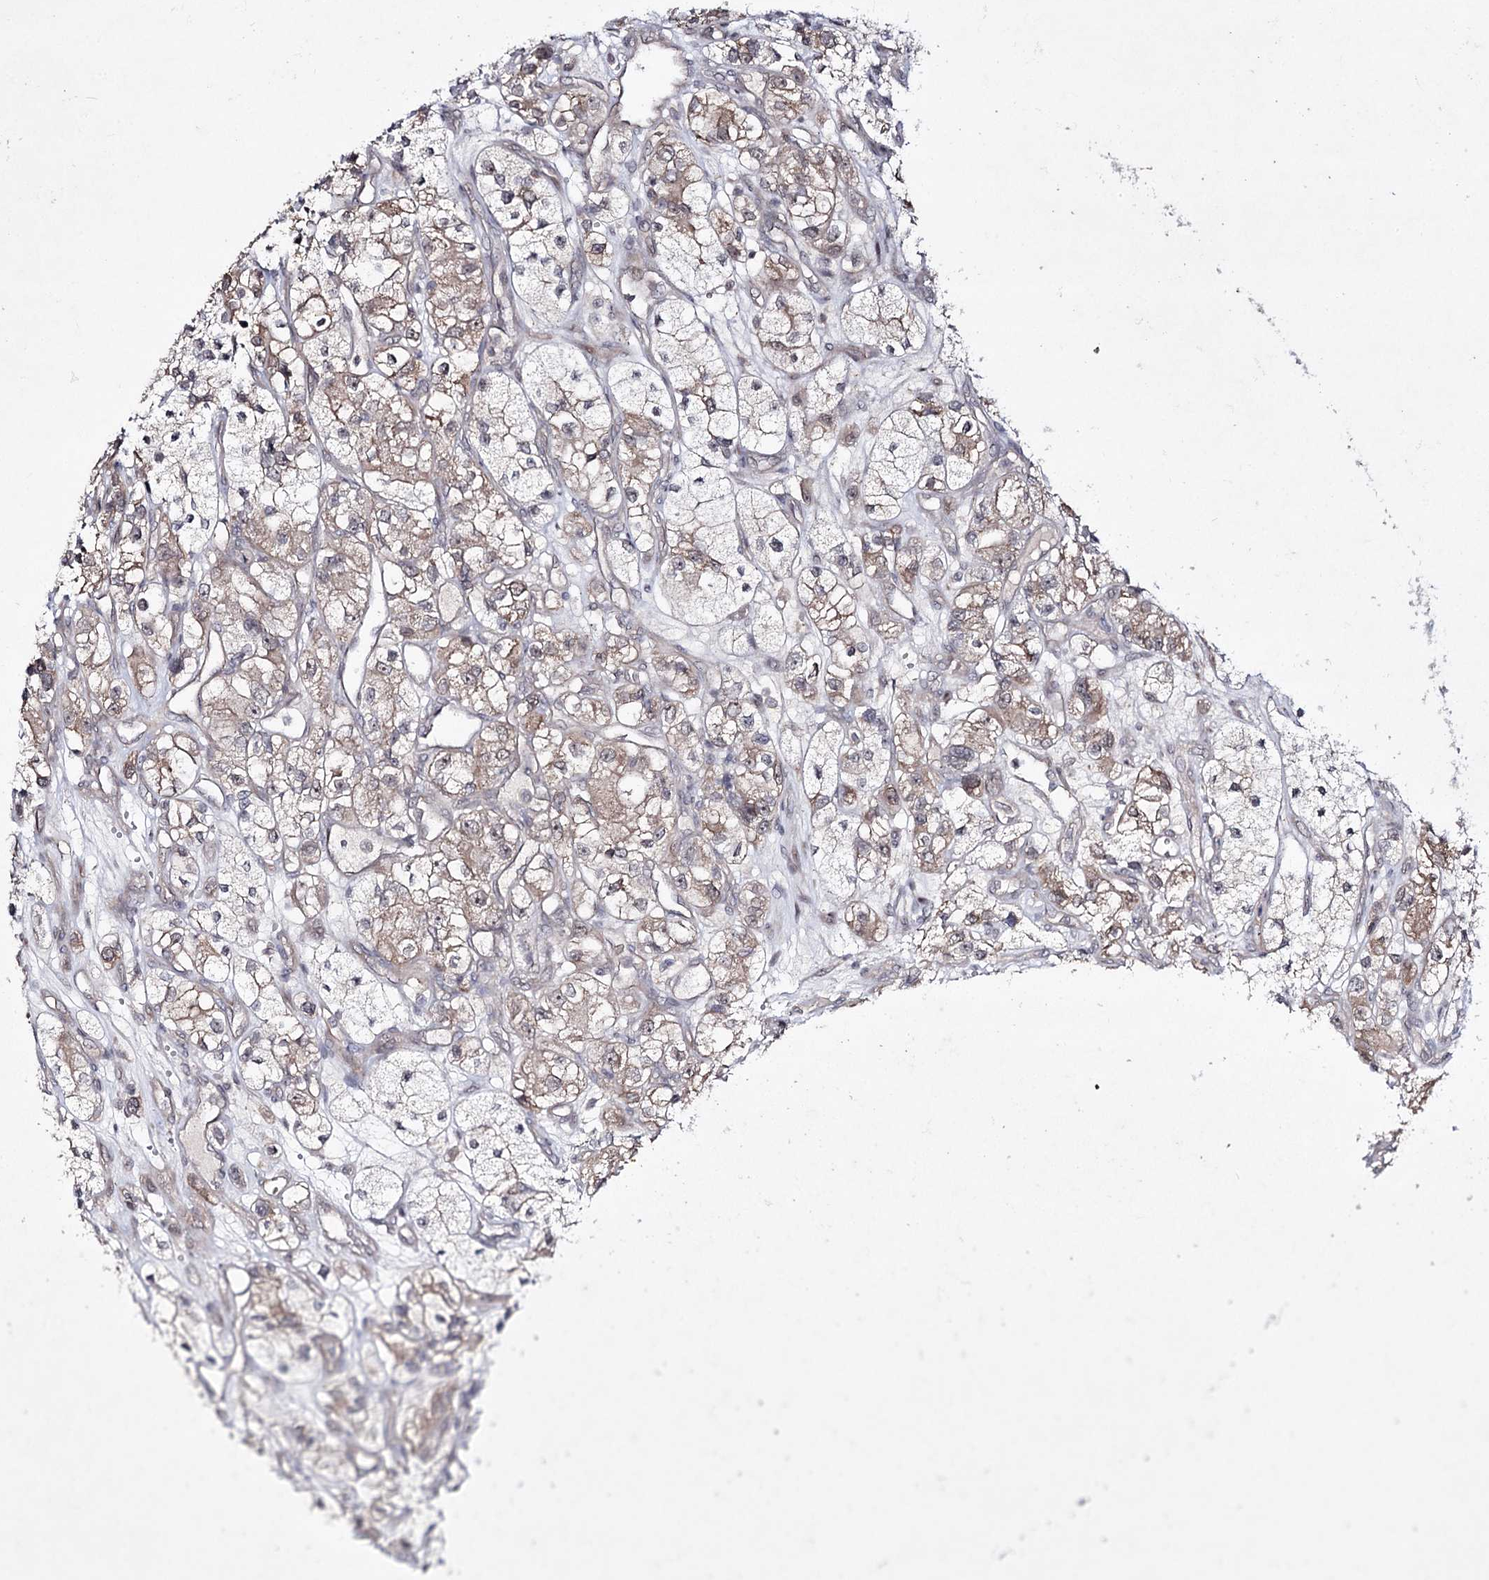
{"staining": {"intensity": "weak", "quantity": "25%-75%", "location": "cytoplasmic/membranous"}, "tissue": "renal cancer", "cell_type": "Tumor cells", "image_type": "cancer", "snomed": [{"axis": "morphology", "description": "Adenocarcinoma, NOS"}, {"axis": "topography", "description": "Kidney"}], "caption": "Tumor cells display low levels of weak cytoplasmic/membranous staining in approximately 25%-75% of cells in human renal adenocarcinoma. (brown staining indicates protein expression, while blue staining denotes nuclei).", "gene": "HOXC11", "patient": {"sex": "female", "age": 57}}